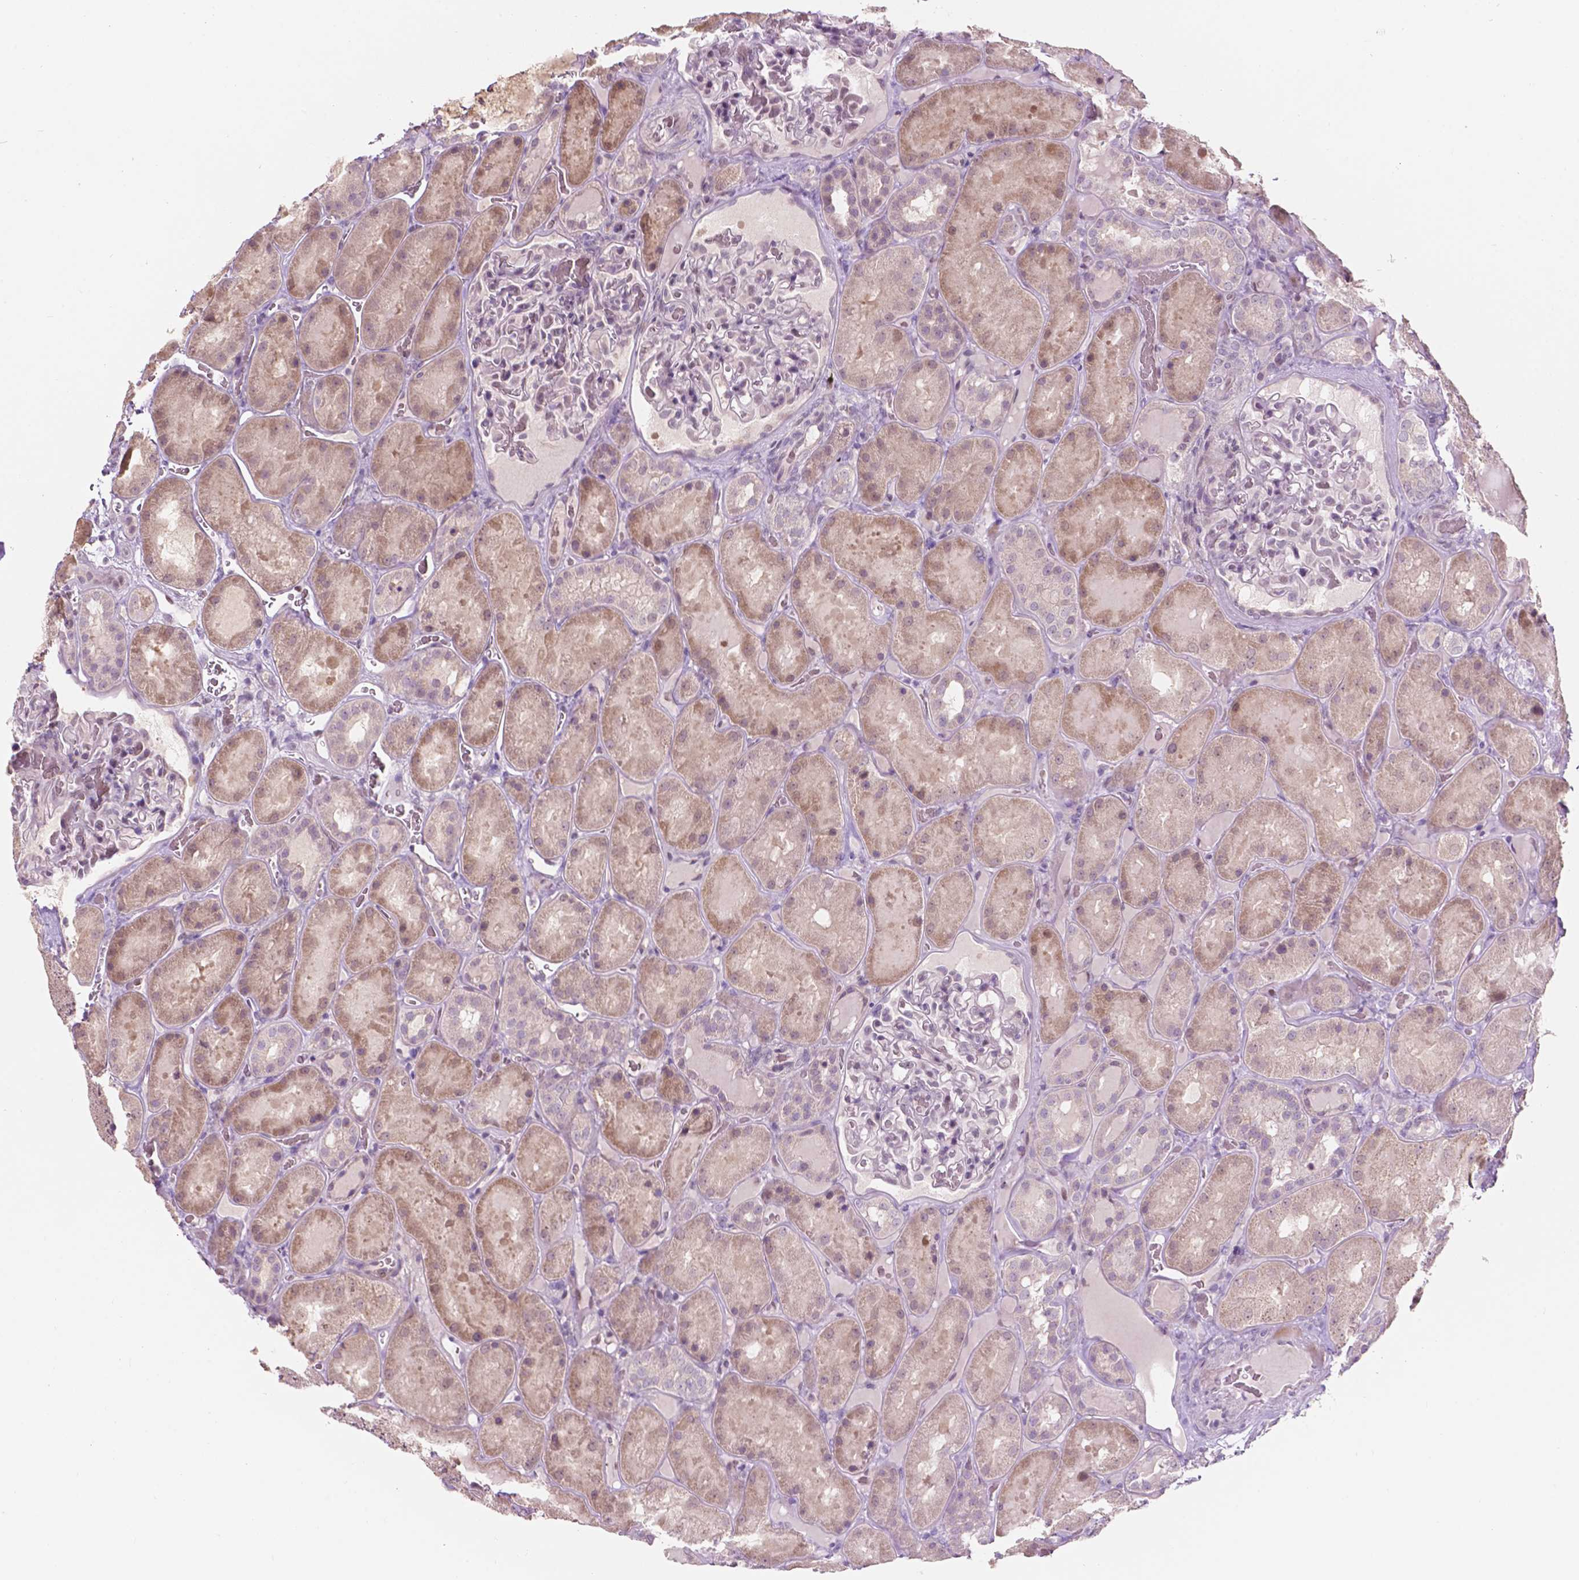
{"staining": {"intensity": "negative", "quantity": "none", "location": "none"}, "tissue": "kidney", "cell_type": "Cells in glomeruli", "image_type": "normal", "snomed": [{"axis": "morphology", "description": "Normal tissue, NOS"}, {"axis": "topography", "description": "Kidney"}], "caption": "Image shows no significant protein positivity in cells in glomeruli of benign kidney.", "gene": "TM6SF2", "patient": {"sex": "male", "age": 73}}